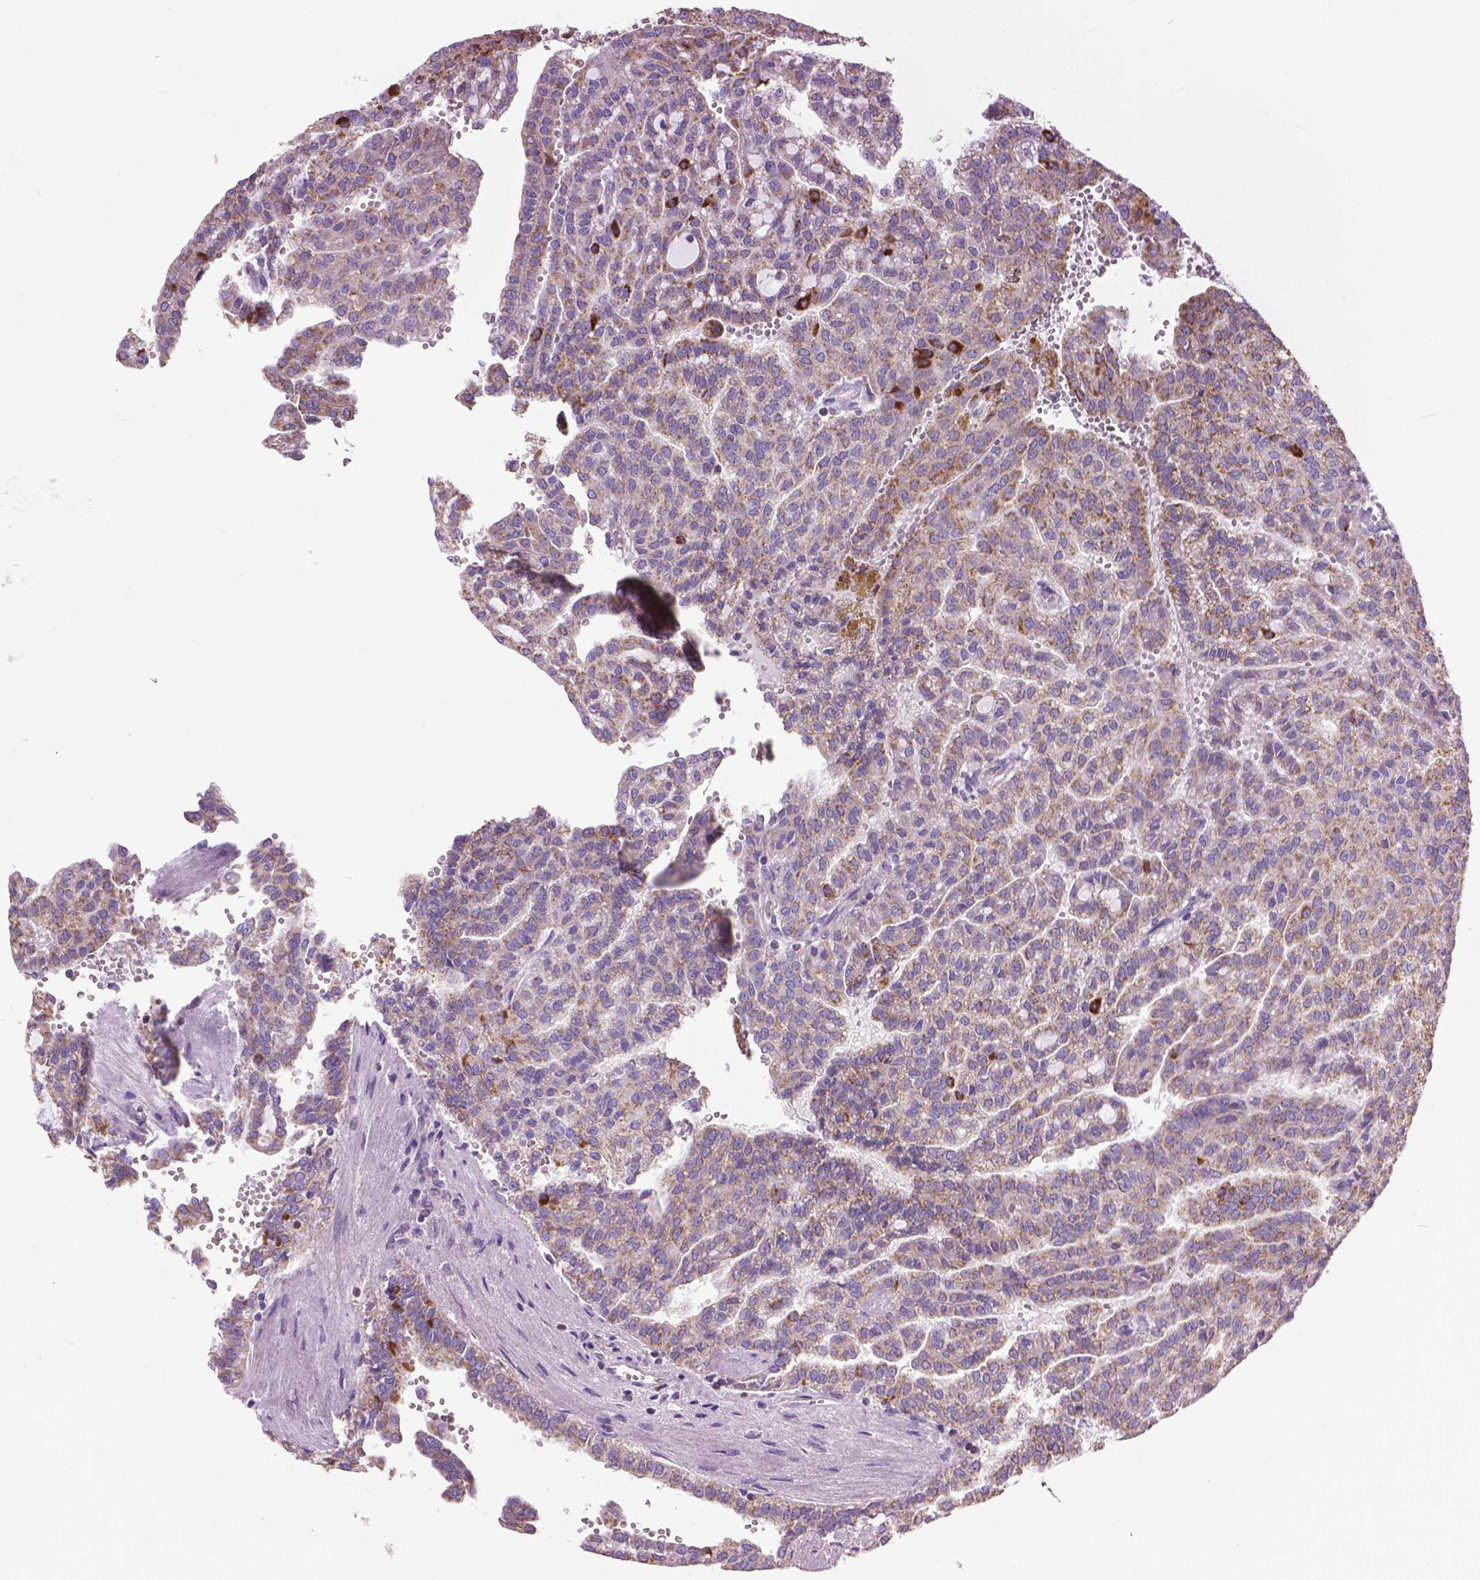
{"staining": {"intensity": "moderate", "quantity": ">75%", "location": "cytoplasmic/membranous"}, "tissue": "renal cancer", "cell_type": "Tumor cells", "image_type": "cancer", "snomed": [{"axis": "morphology", "description": "Adenocarcinoma, NOS"}, {"axis": "topography", "description": "Kidney"}], "caption": "Immunohistochemical staining of human renal adenocarcinoma shows medium levels of moderate cytoplasmic/membranous protein staining in about >75% of tumor cells.", "gene": "VDAC1", "patient": {"sex": "male", "age": 63}}